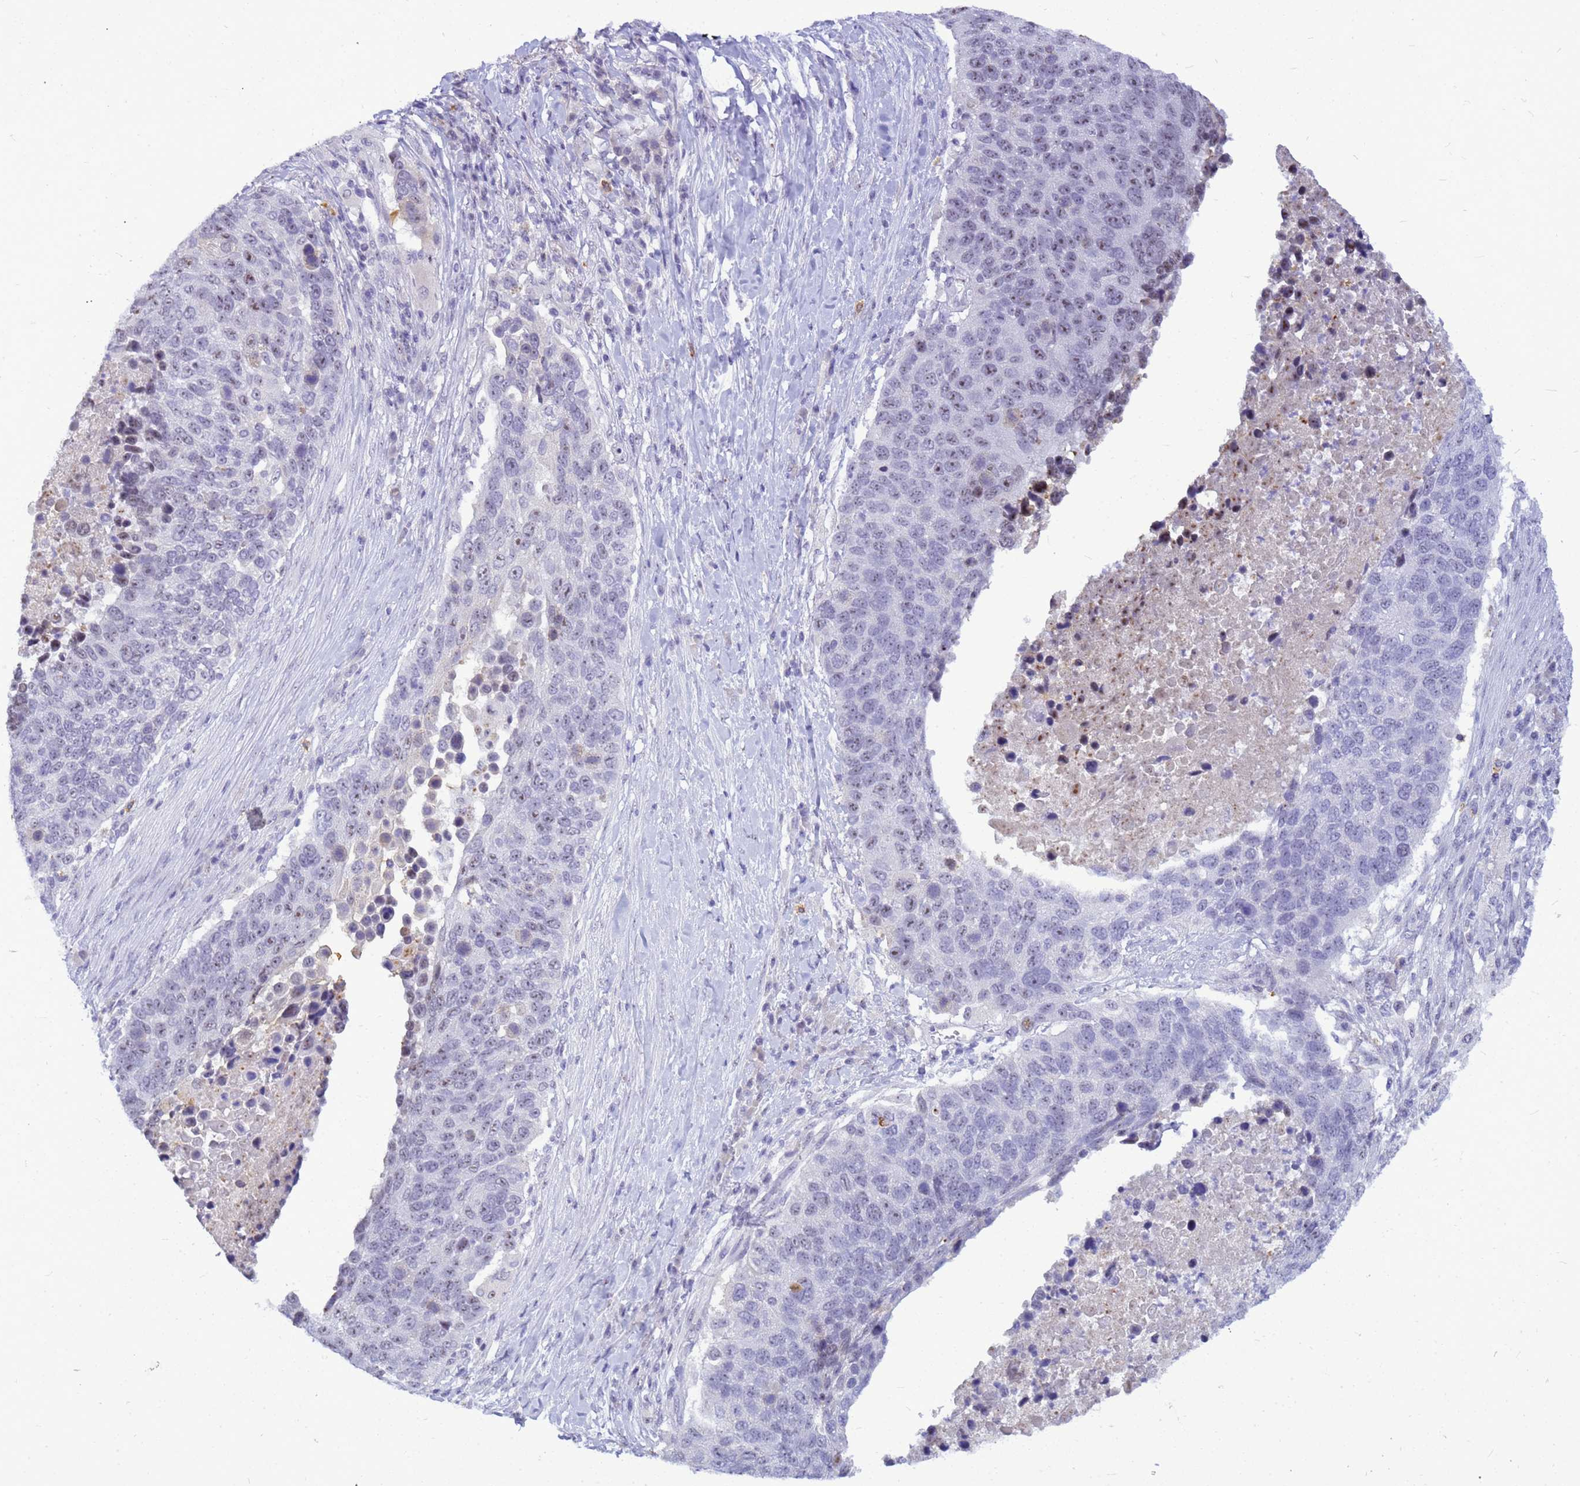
{"staining": {"intensity": "moderate", "quantity": "<25%", "location": "nuclear"}, "tissue": "lung cancer", "cell_type": "Tumor cells", "image_type": "cancer", "snomed": [{"axis": "morphology", "description": "Normal tissue, NOS"}, {"axis": "morphology", "description": "Squamous cell carcinoma, NOS"}, {"axis": "topography", "description": "Lymph node"}, {"axis": "topography", "description": "Lung"}], "caption": "A brown stain labels moderate nuclear staining of a protein in lung cancer (squamous cell carcinoma) tumor cells. (DAB (3,3'-diaminobenzidine) = brown stain, brightfield microscopy at high magnification).", "gene": "DMRTC2", "patient": {"sex": "male", "age": 66}}